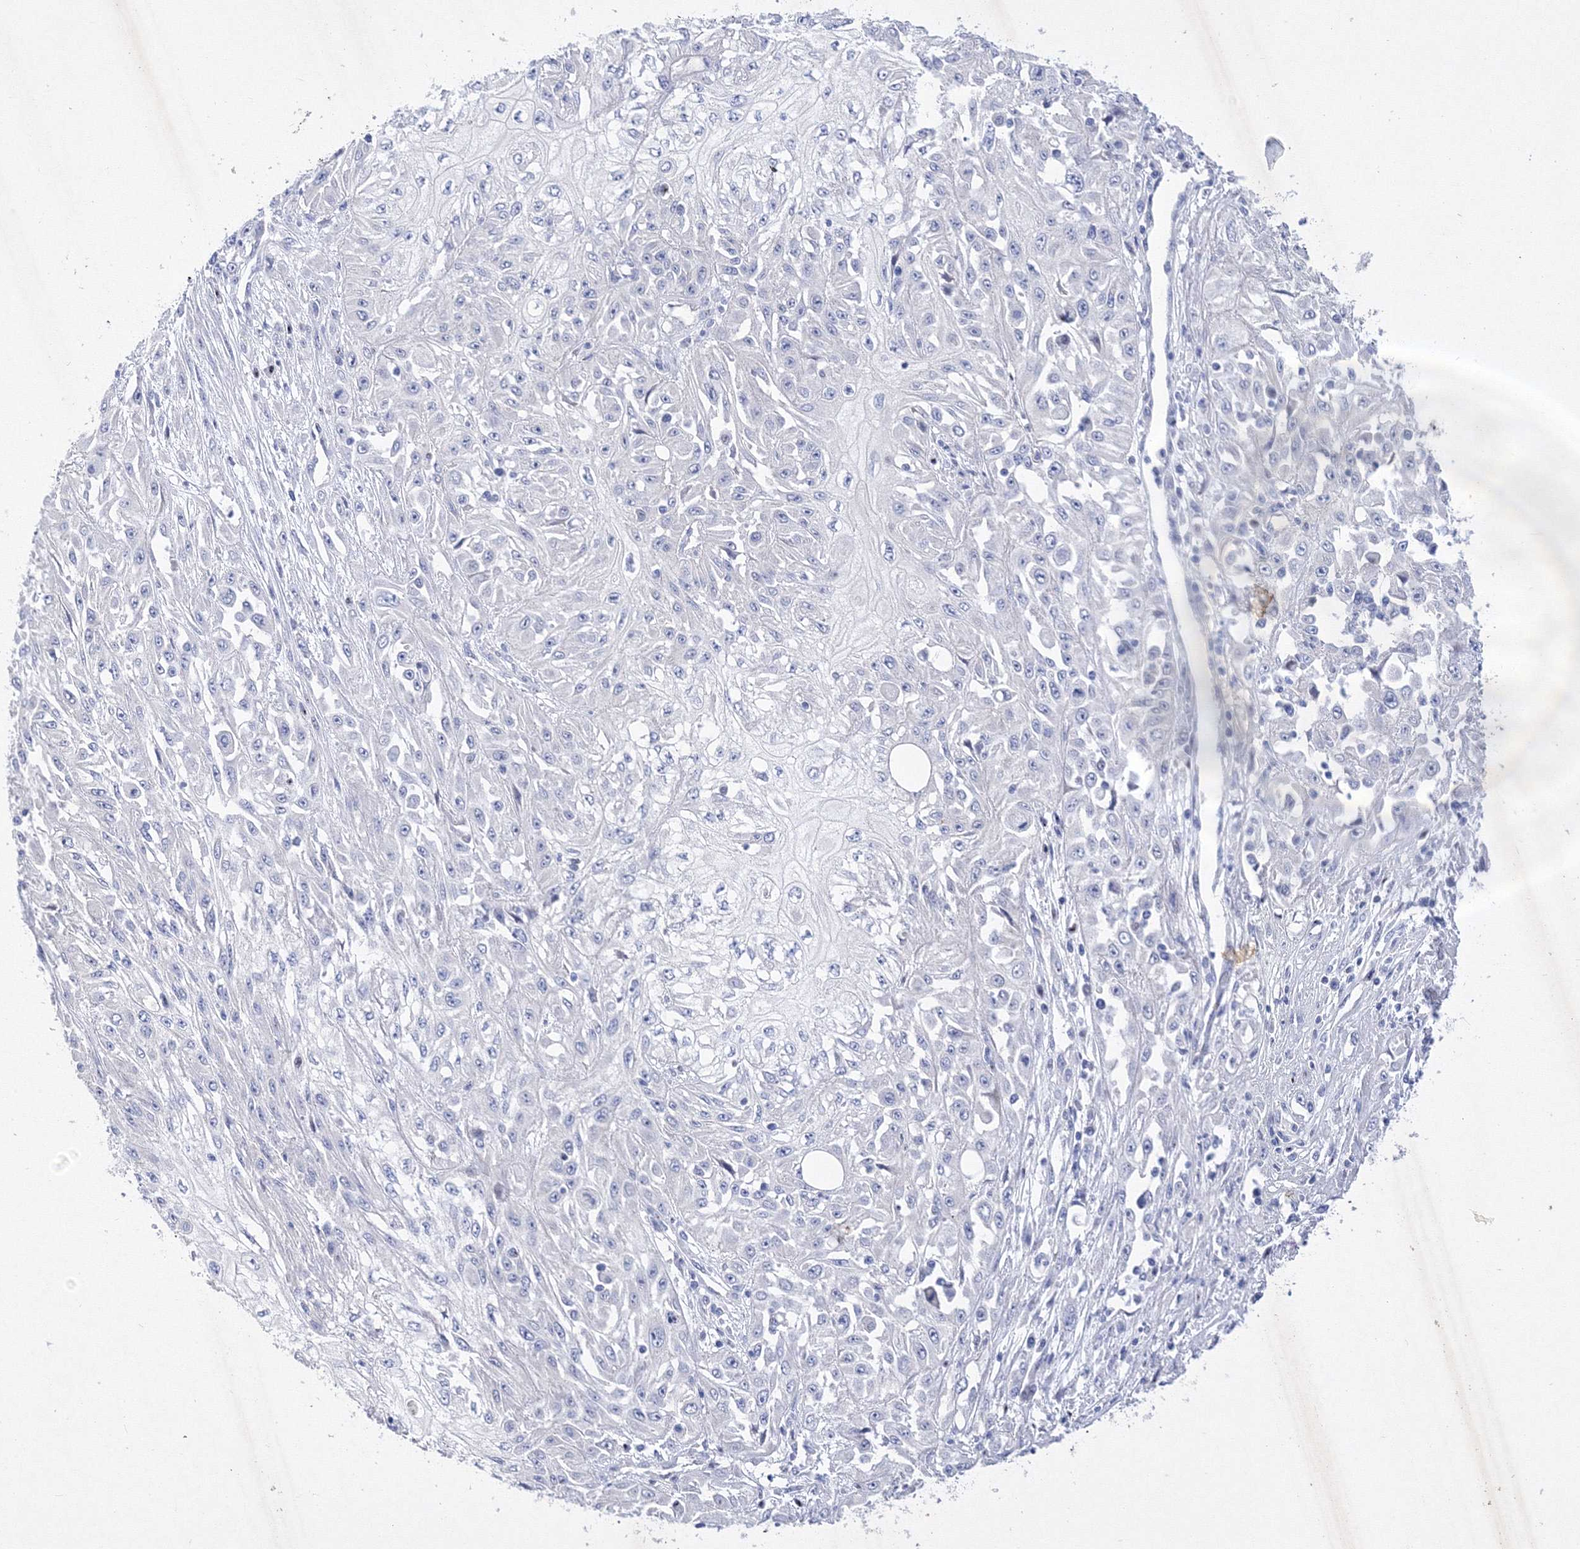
{"staining": {"intensity": "negative", "quantity": "none", "location": "none"}, "tissue": "skin cancer", "cell_type": "Tumor cells", "image_type": "cancer", "snomed": [{"axis": "morphology", "description": "Squamous cell carcinoma, NOS"}, {"axis": "morphology", "description": "Squamous cell carcinoma, metastatic, NOS"}, {"axis": "topography", "description": "Skin"}, {"axis": "topography", "description": "Lymph node"}], "caption": "High magnification brightfield microscopy of skin metastatic squamous cell carcinoma stained with DAB (brown) and counterstained with hematoxylin (blue): tumor cells show no significant positivity.", "gene": "GPN1", "patient": {"sex": "male", "age": 75}}